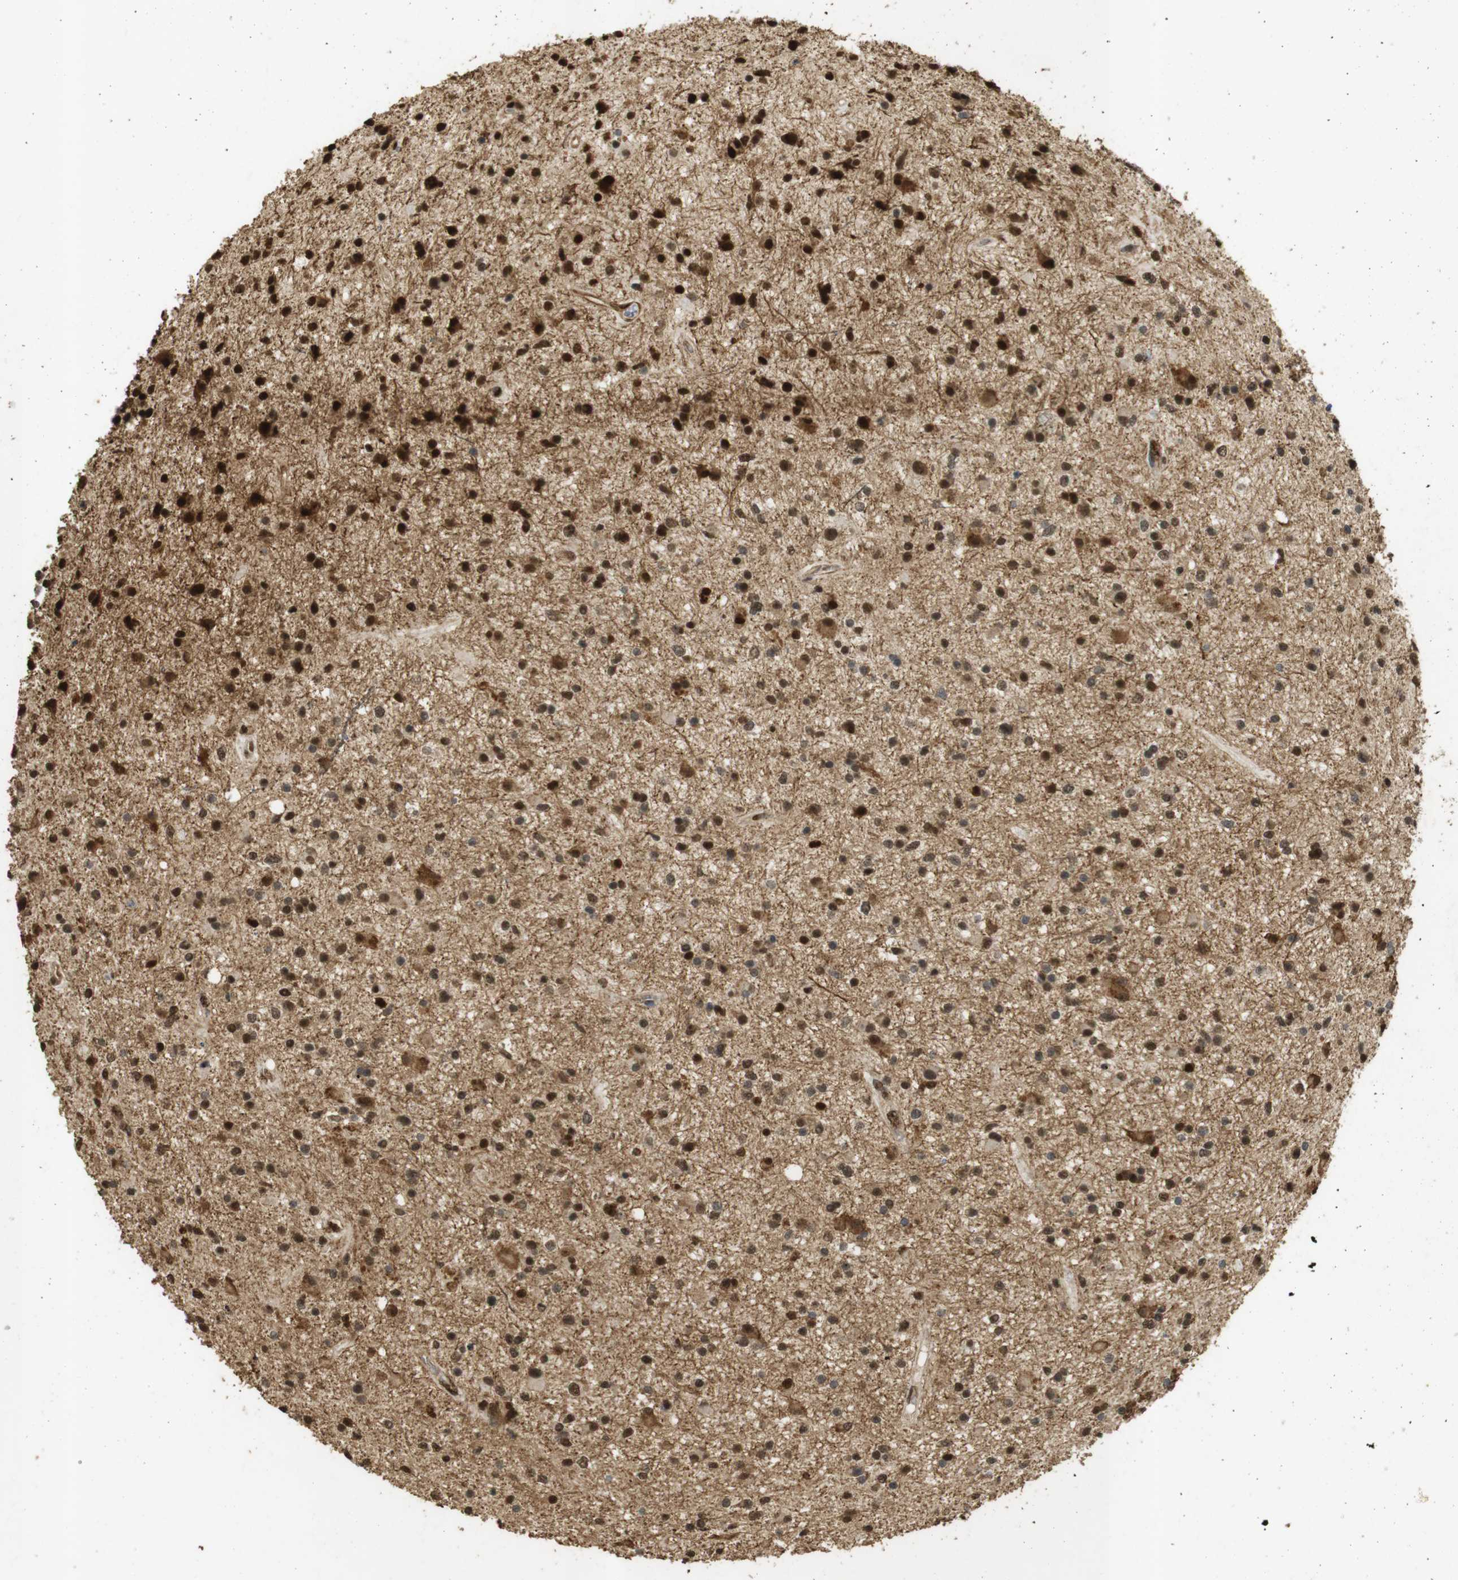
{"staining": {"intensity": "strong", "quantity": ">75%", "location": "cytoplasmic/membranous,nuclear"}, "tissue": "glioma", "cell_type": "Tumor cells", "image_type": "cancer", "snomed": [{"axis": "morphology", "description": "Glioma, malignant, High grade"}, {"axis": "topography", "description": "Brain"}], "caption": "Immunohistochemical staining of glioma reveals high levels of strong cytoplasmic/membranous and nuclear staining in about >75% of tumor cells.", "gene": "GATA4", "patient": {"sex": "male", "age": 33}}